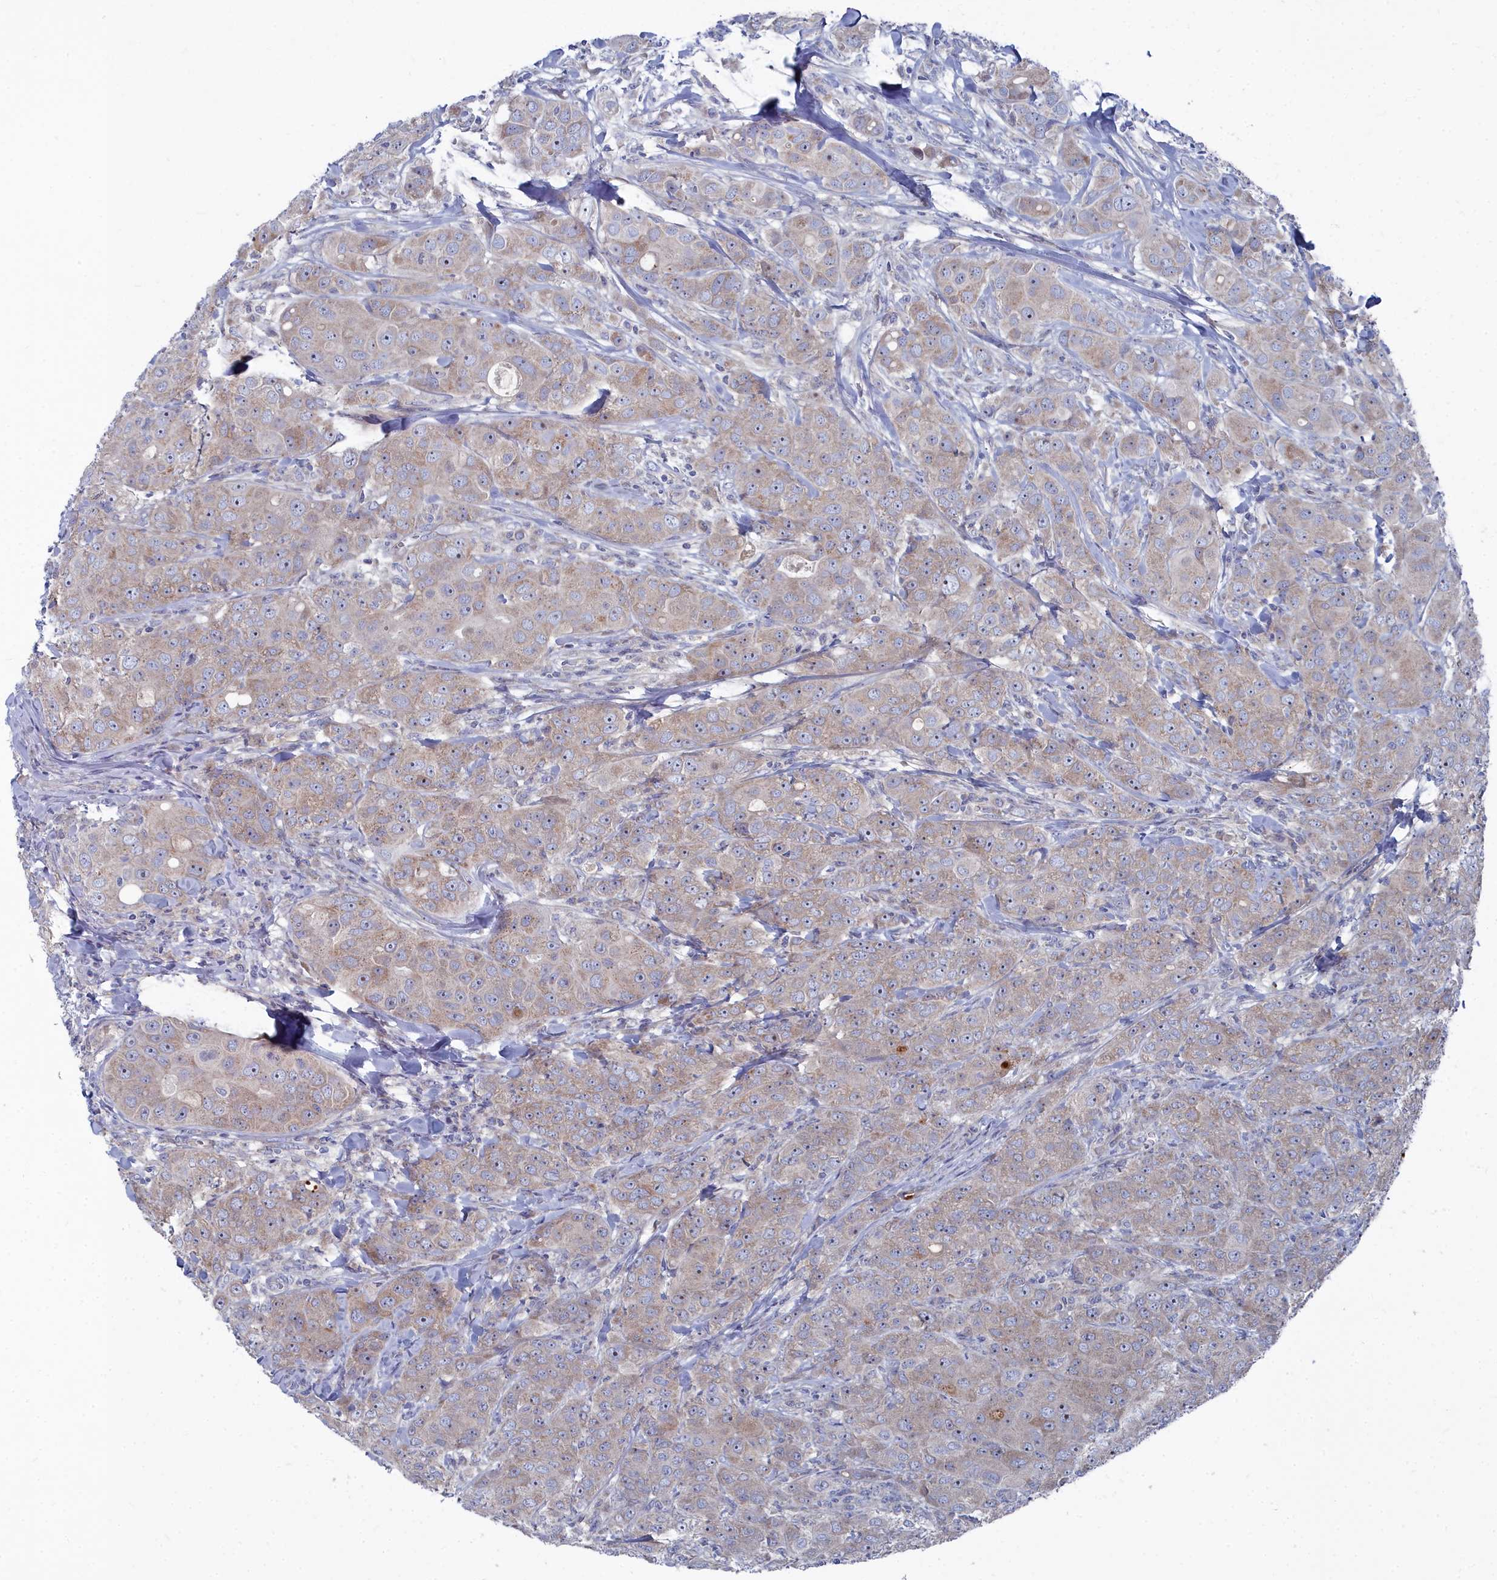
{"staining": {"intensity": "weak", "quantity": "25%-75%", "location": "cytoplasmic/membranous,nuclear"}, "tissue": "breast cancer", "cell_type": "Tumor cells", "image_type": "cancer", "snomed": [{"axis": "morphology", "description": "Duct carcinoma"}, {"axis": "topography", "description": "Breast"}], "caption": "A photomicrograph showing weak cytoplasmic/membranous and nuclear expression in about 25%-75% of tumor cells in breast cancer, as visualized by brown immunohistochemical staining.", "gene": "CCDC149", "patient": {"sex": "female", "age": 43}}